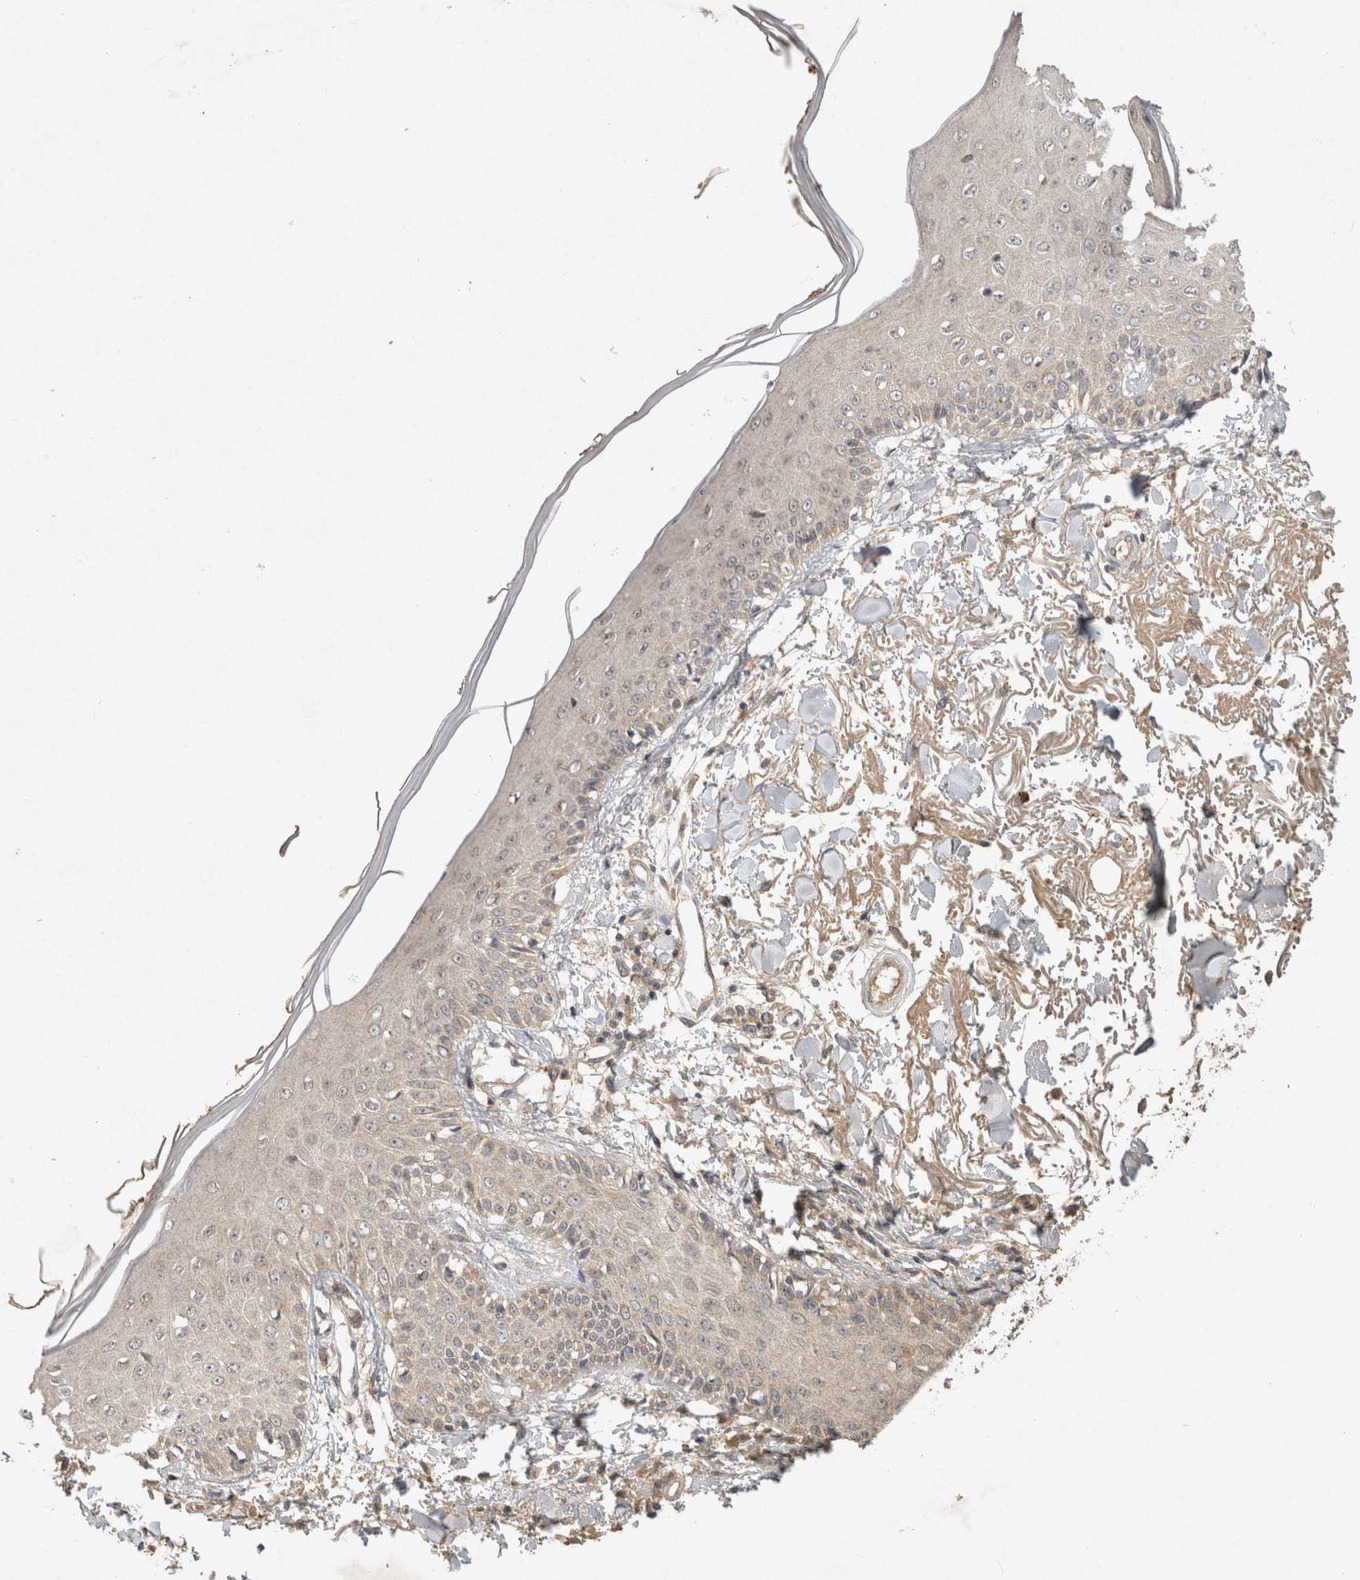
{"staining": {"intensity": "weak", "quantity": ">75%", "location": "cytoplasmic/membranous"}, "tissue": "skin", "cell_type": "Fibroblasts", "image_type": "normal", "snomed": [{"axis": "morphology", "description": "Normal tissue, NOS"}, {"axis": "morphology", "description": "Squamous cell carcinoma, NOS"}, {"axis": "topography", "description": "Skin"}, {"axis": "topography", "description": "Peripheral nerve tissue"}], "caption": "Weak cytoplasmic/membranous staining for a protein is identified in approximately >75% of fibroblasts of benign skin using IHC.", "gene": "LOXL2", "patient": {"sex": "male", "age": 83}}